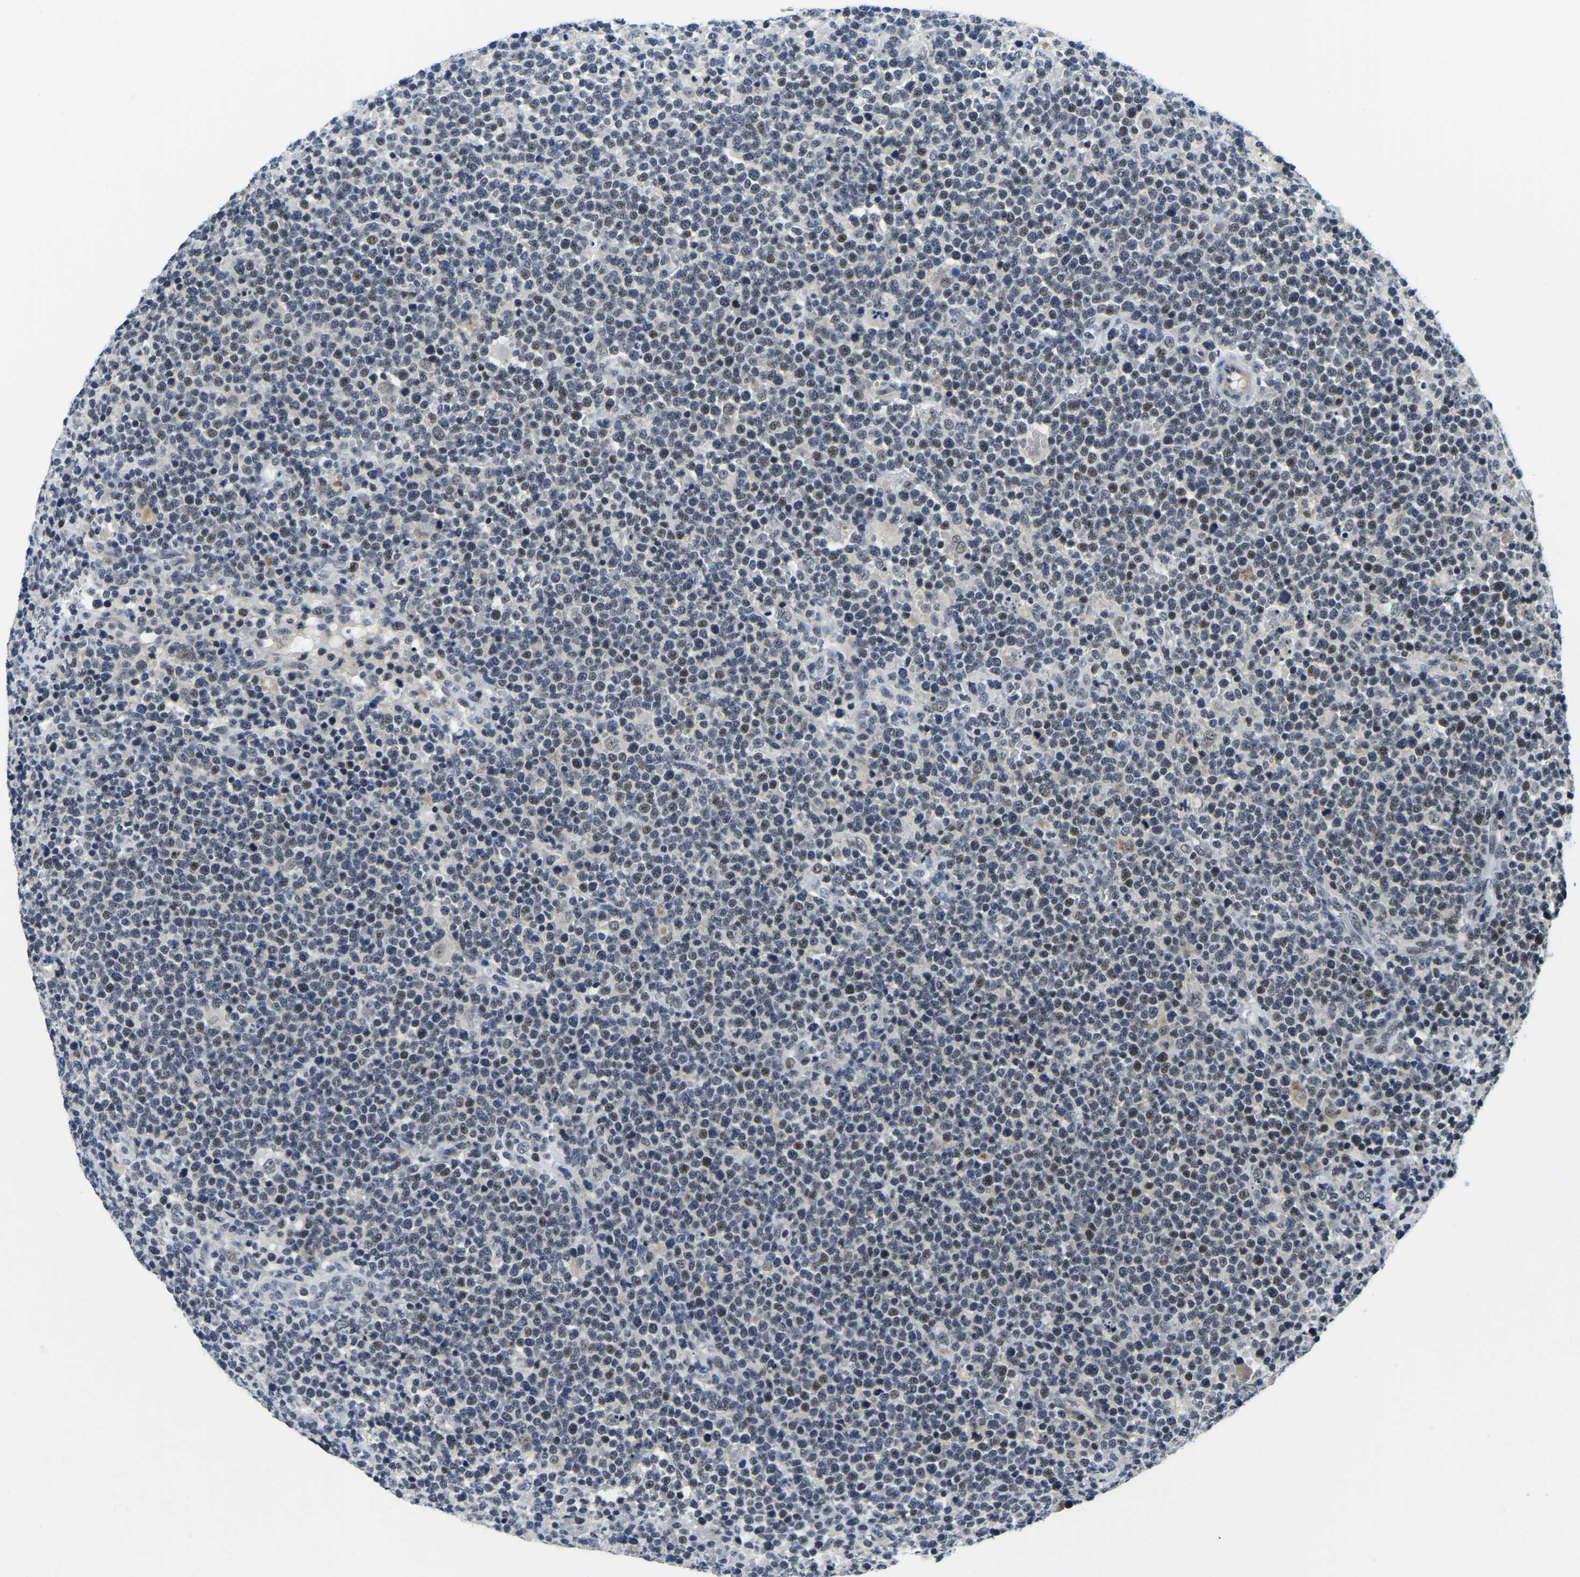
{"staining": {"intensity": "weak", "quantity": "<25%", "location": "nuclear"}, "tissue": "lymphoma", "cell_type": "Tumor cells", "image_type": "cancer", "snomed": [{"axis": "morphology", "description": "Malignant lymphoma, non-Hodgkin's type, High grade"}, {"axis": "topography", "description": "Lymph node"}], "caption": "This histopathology image is of lymphoma stained with immunohistochemistry (IHC) to label a protein in brown with the nuclei are counter-stained blue. There is no staining in tumor cells. The staining was performed using DAB to visualize the protein expression in brown, while the nuclei were stained in blue with hematoxylin (Magnification: 20x).", "gene": "POLDIP3", "patient": {"sex": "male", "age": 61}}